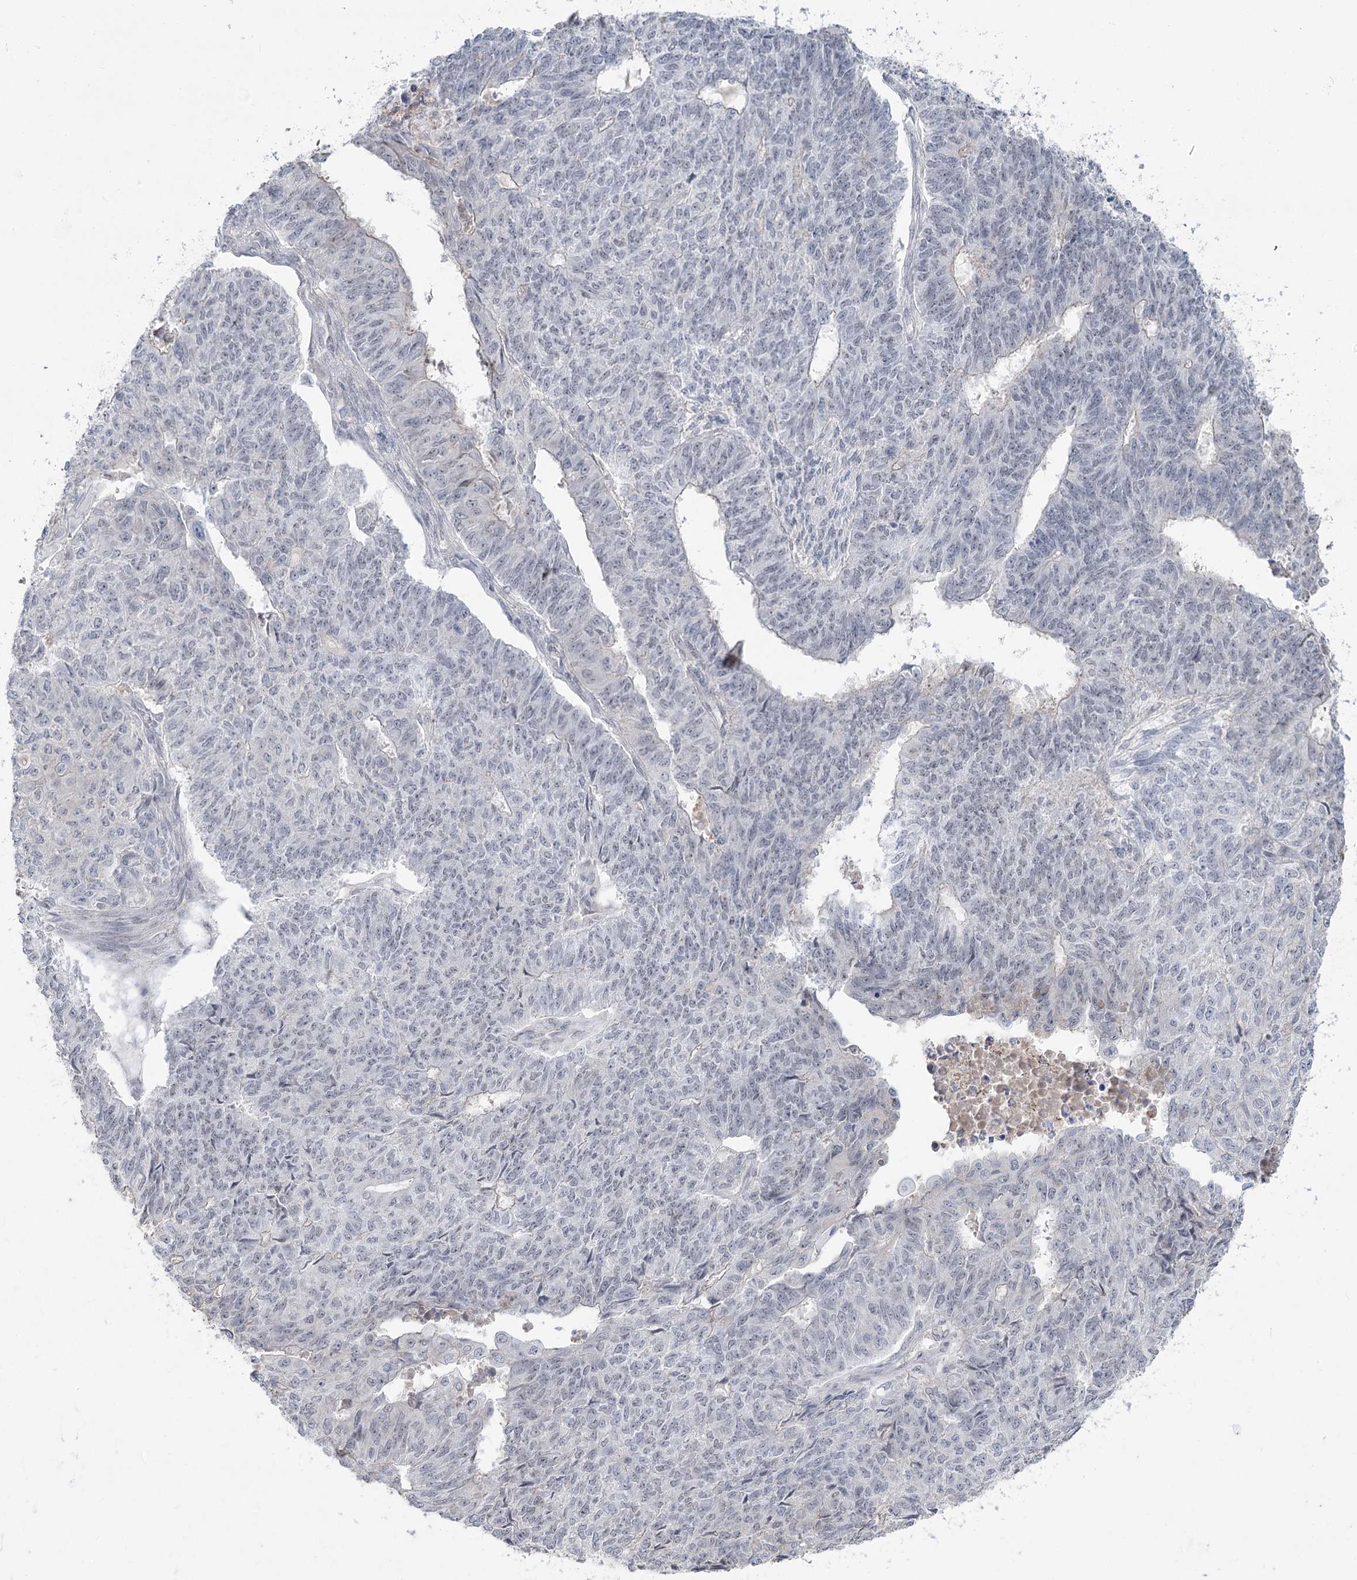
{"staining": {"intensity": "negative", "quantity": "none", "location": "none"}, "tissue": "endometrial cancer", "cell_type": "Tumor cells", "image_type": "cancer", "snomed": [{"axis": "morphology", "description": "Adenocarcinoma, NOS"}, {"axis": "topography", "description": "Endometrium"}], "caption": "Tumor cells show no significant positivity in endometrial cancer. (IHC, brightfield microscopy, high magnification).", "gene": "ZSCAN23", "patient": {"sex": "female", "age": 32}}